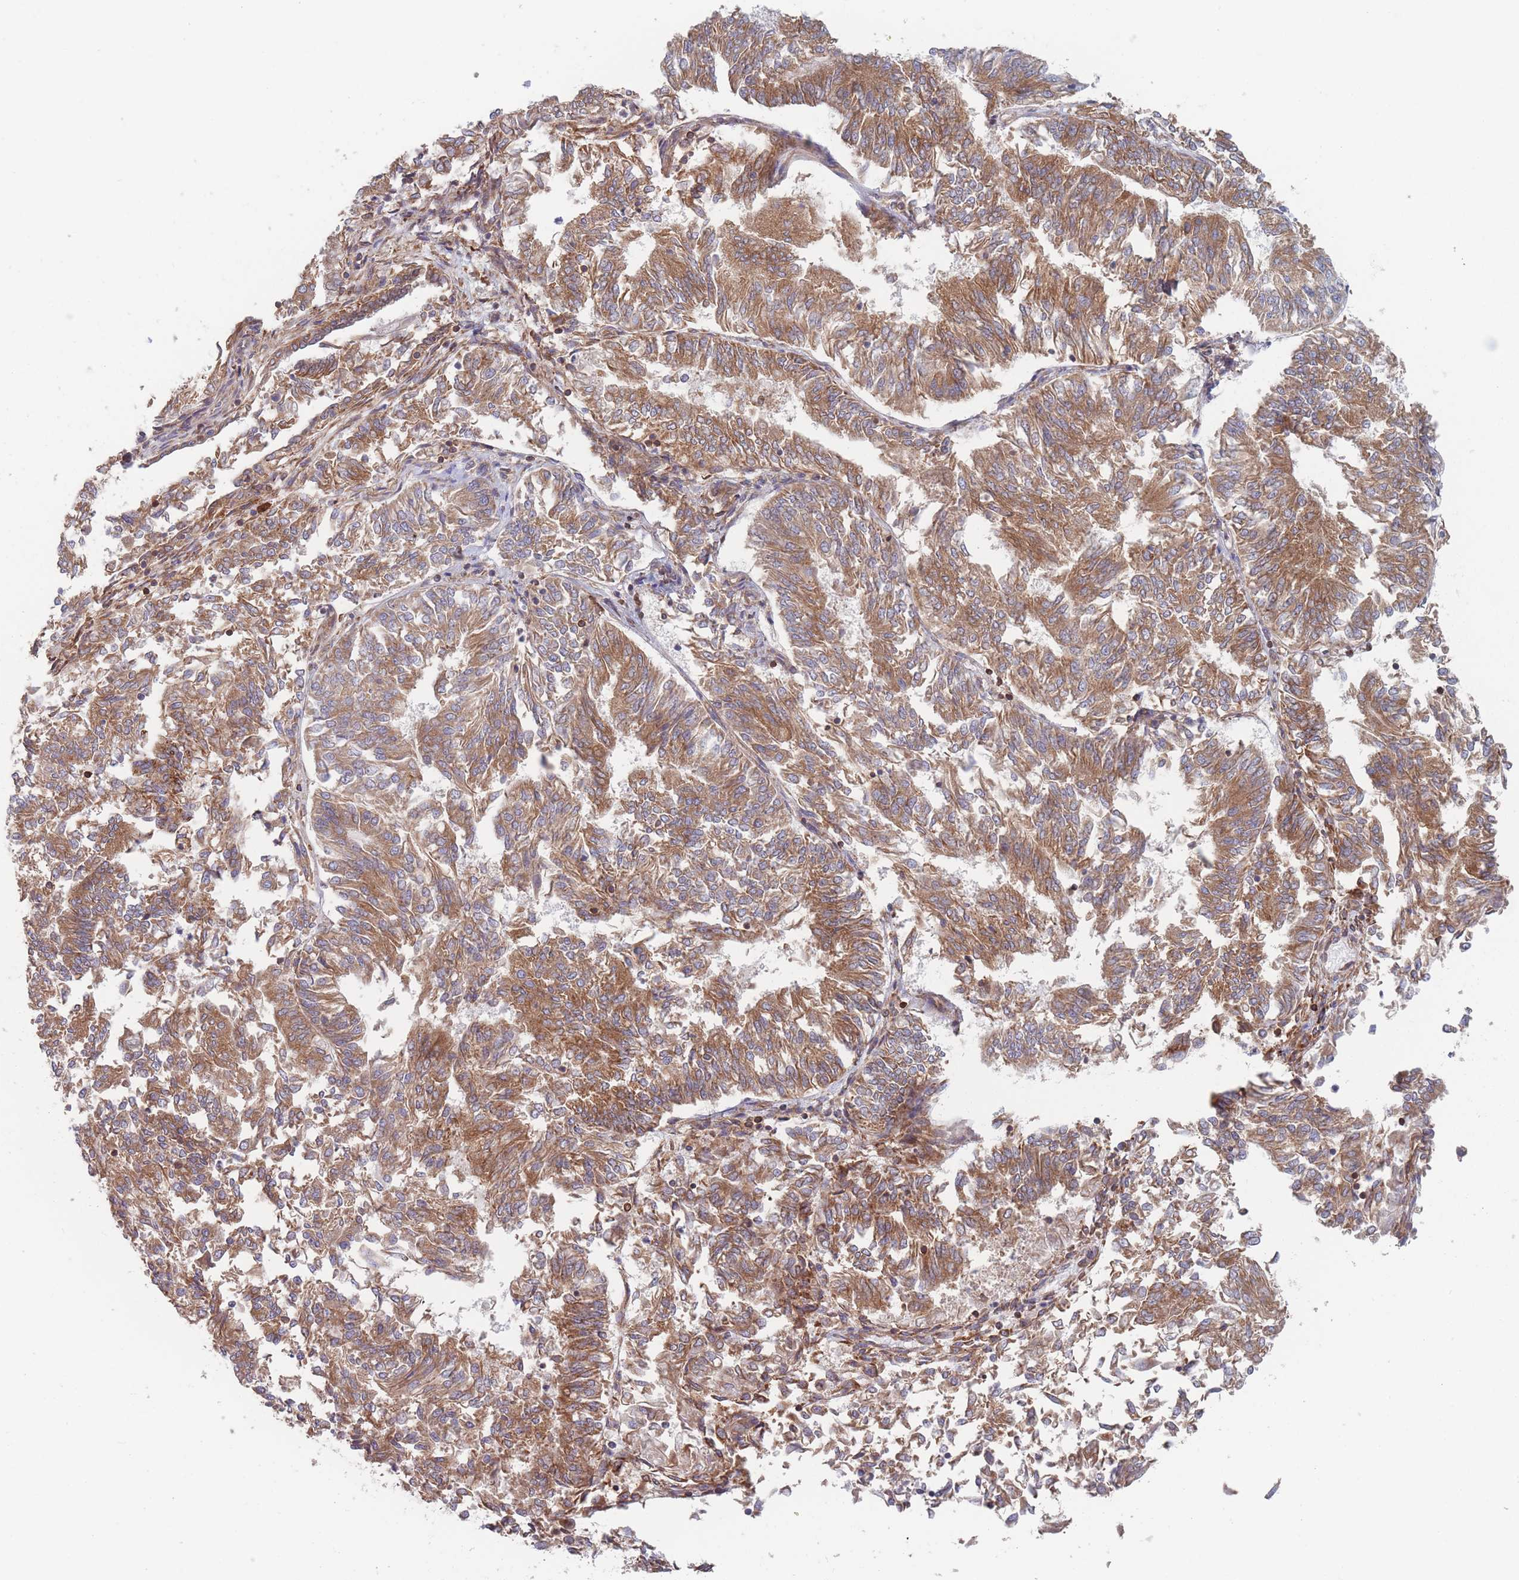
{"staining": {"intensity": "moderate", "quantity": ">75%", "location": "cytoplasmic/membranous"}, "tissue": "endometrial cancer", "cell_type": "Tumor cells", "image_type": "cancer", "snomed": [{"axis": "morphology", "description": "Adenocarcinoma, NOS"}, {"axis": "topography", "description": "Endometrium"}], "caption": "An image of human adenocarcinoma (endometrial) stained for a protein displays moderate cytoplasmic/membranous brown staining in tumor cells.", "gene": "KDSR", "patient": {"sex": "female", "age": 58}}